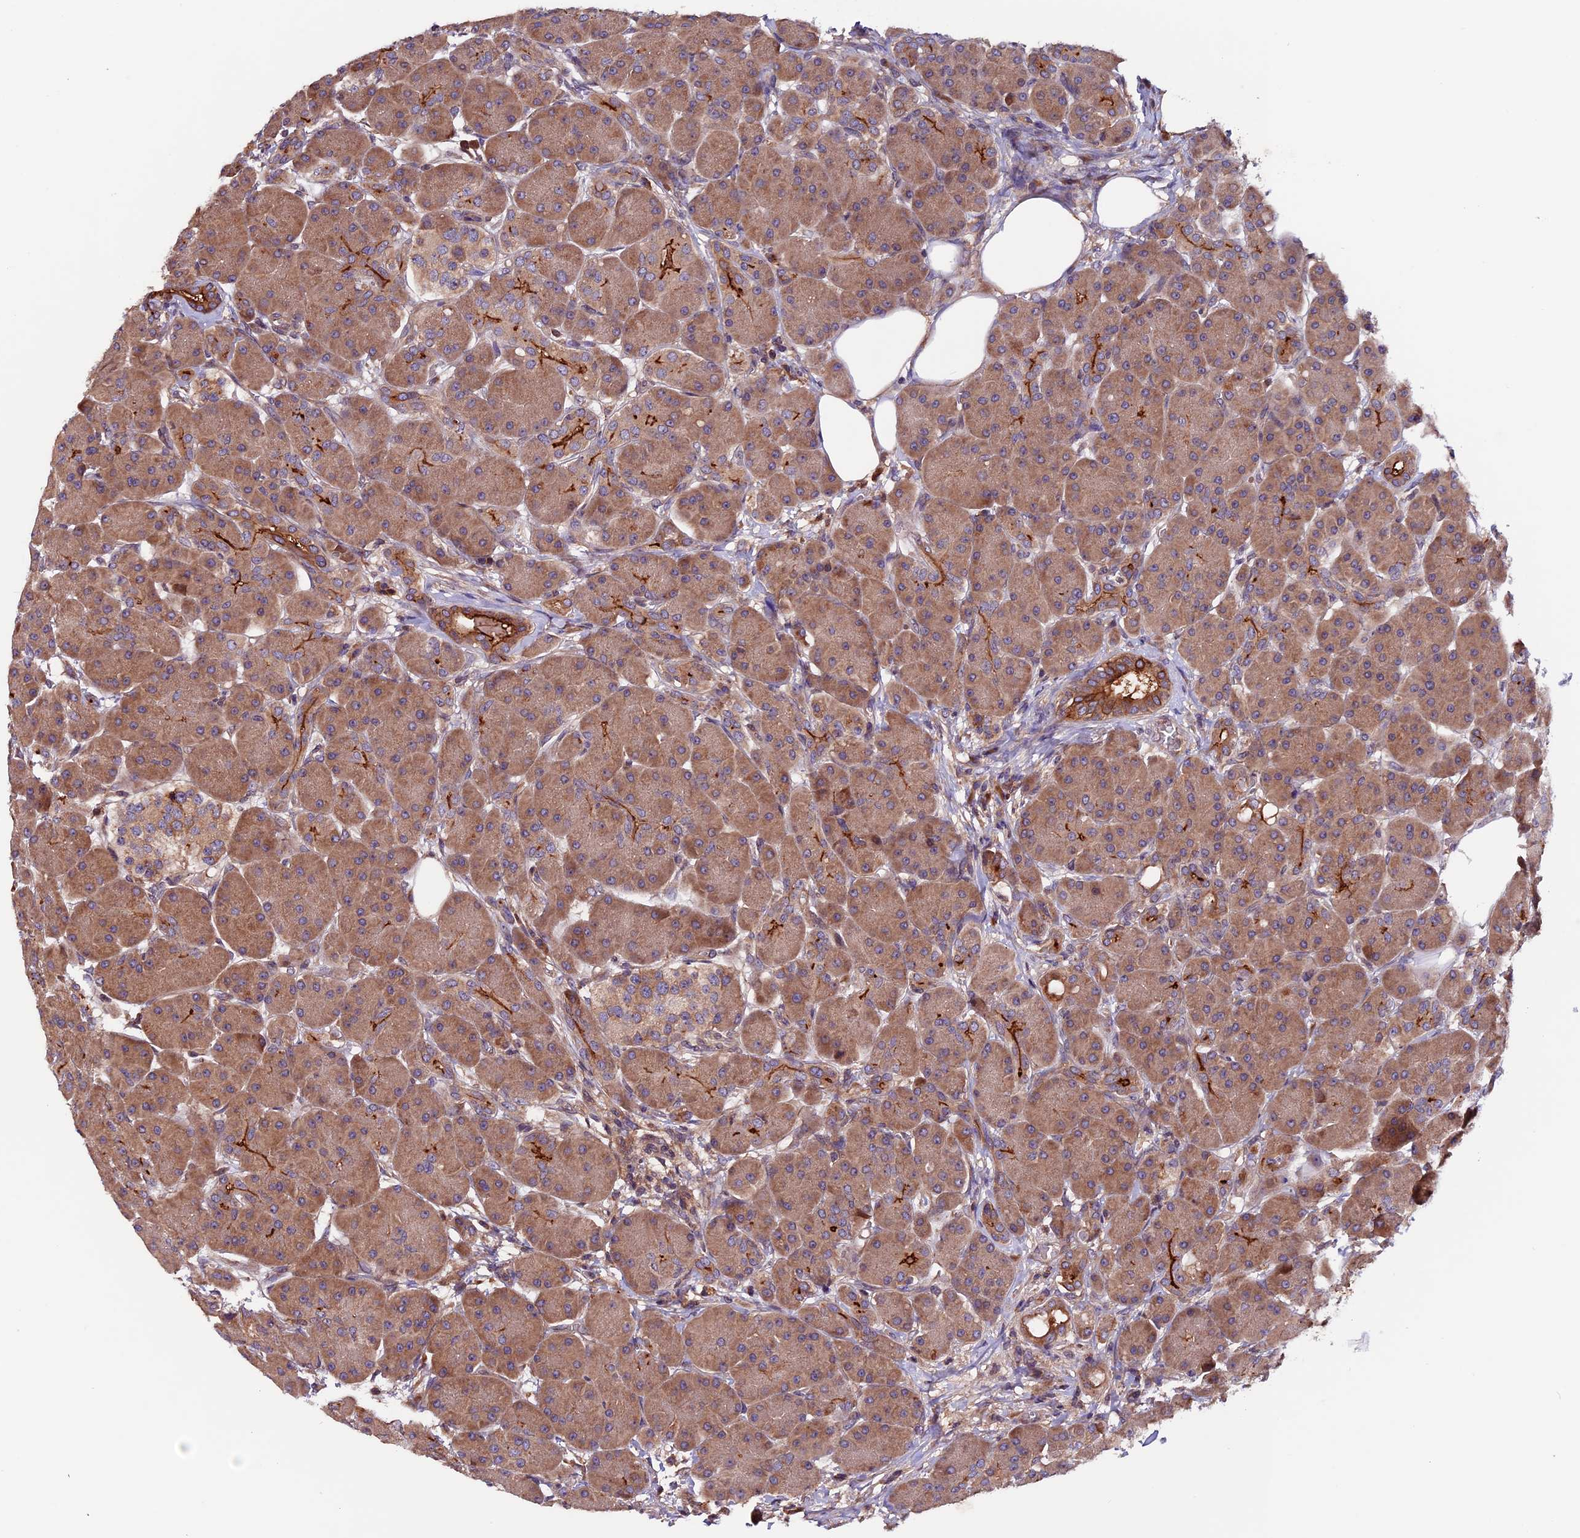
{"staining": {"intensity": "strong", "quantity": "25%-75%", "location": "cytoplasmic/membranous"}, "tissue": "pancreas", "cell_type": "Exocrine glandular cells", "image_type": "normal", "snomed": [{"axis": "morphology", "description": "Normal tissue, NOS"}, {"axis": "topography", "description": "Pancreas"}], "caption": "High-magnification brightfield microscopy of normal pancreas stained with DAB (brown) and counterstained with hematoxylin (blue). exocrine glandular cells exhibit strong cytoplasmic/membranous expression is appreciated in about25%-75% of cells. Using DAB (brown) and hematoxylin (blue) stains, captured at high magnification using brightfield microscopy.", "gene": "ZNF598", "patient": {"sex": "male", "age": 63}}